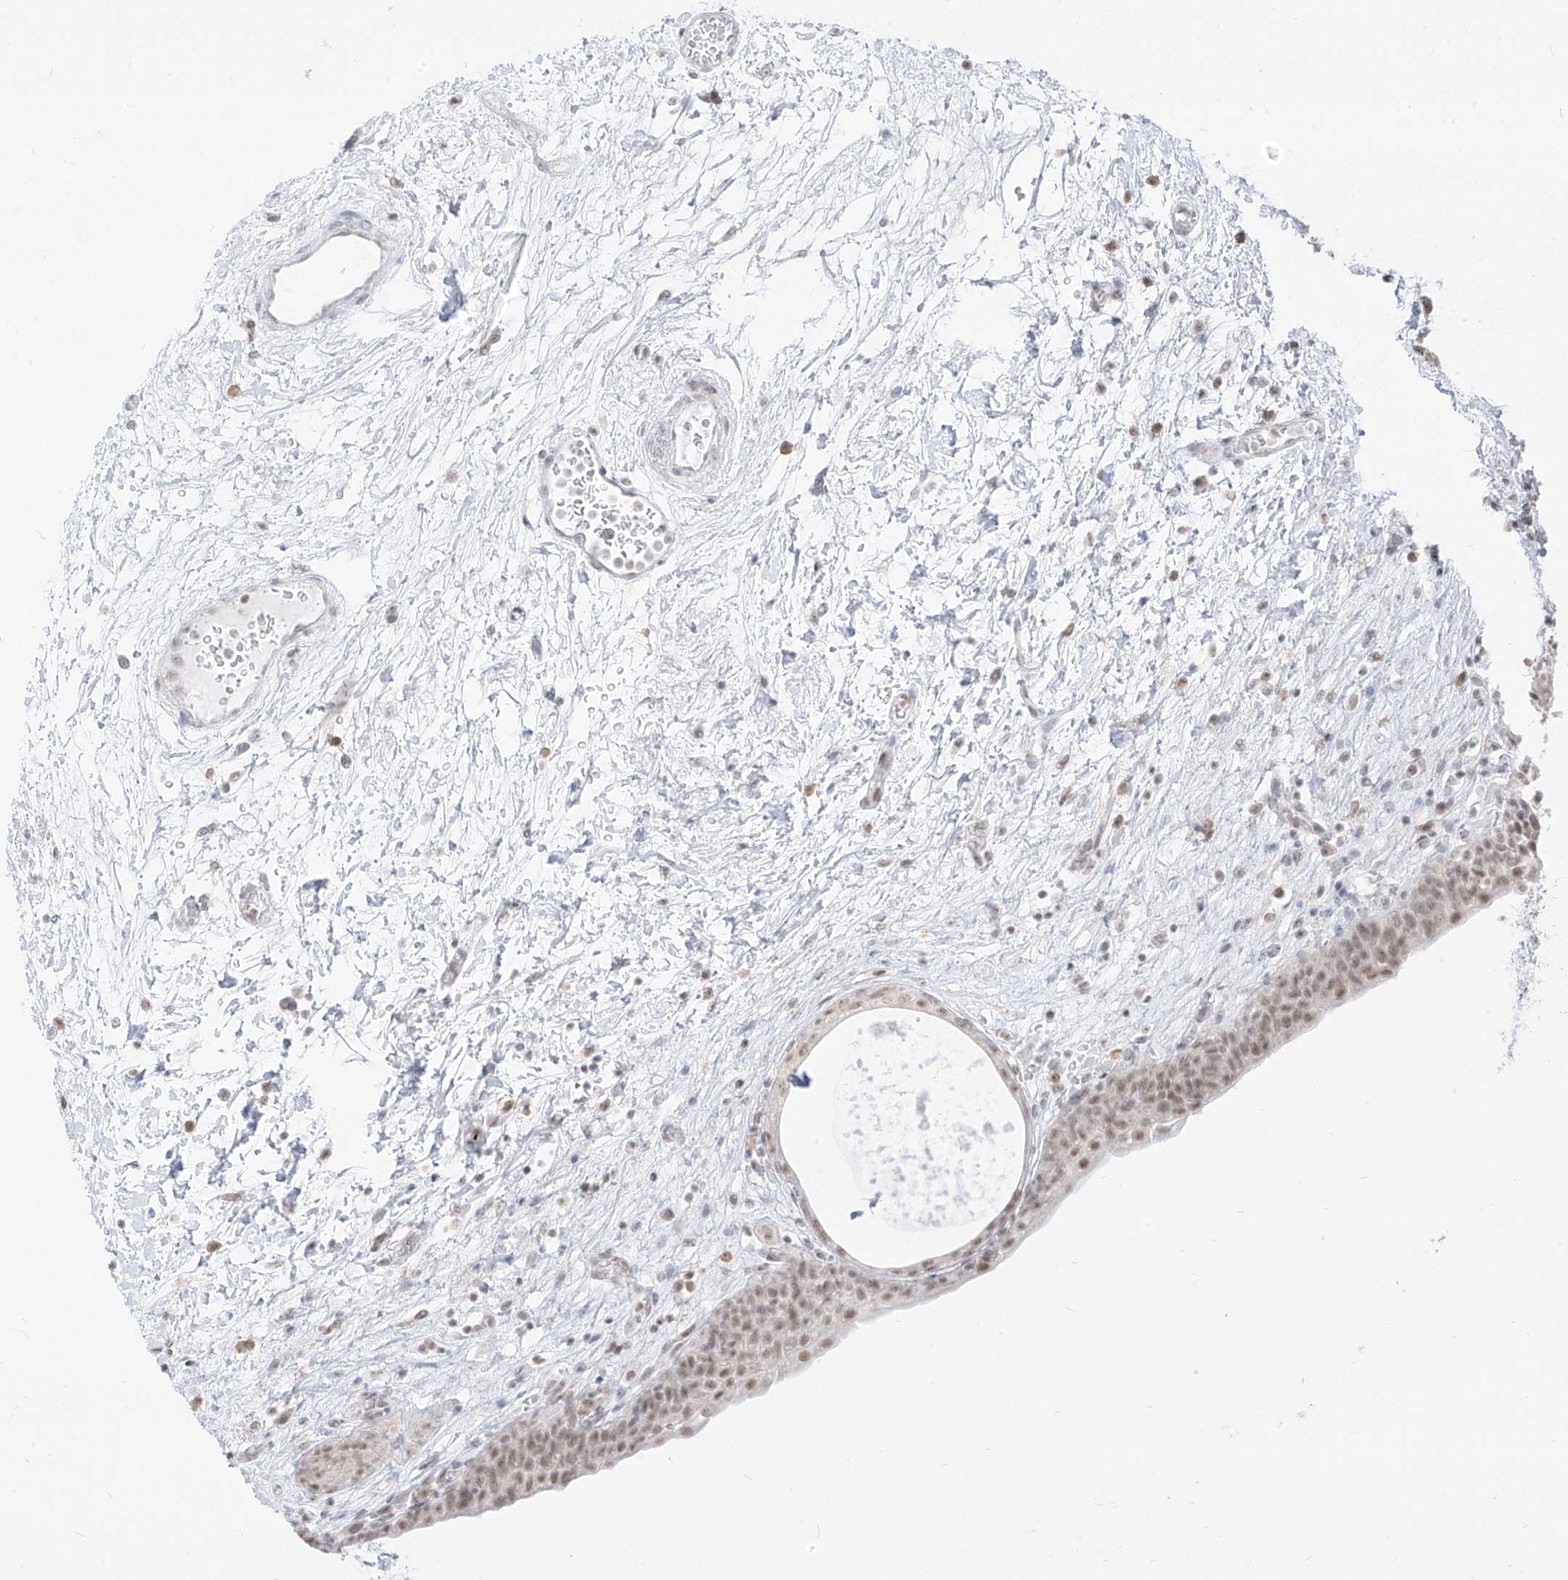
{"staining": {"intensity": "weak", "quantity": ">75%", "location": "nuclear"}, "tissue": "urinary bladder", "cell_type": "Urothelial cells", "image_type": "normal", "snomed": [{"axis": "morphology", "description": "Normal tissue, NOS"}, {"axis": "topography", "description": "Urinary bladder"}], "caption": "Unremarkable urinary bladder reveals weak nuclear expression in approximately >75% of urothelial cells, visualized by immunohistochemistry.", "gene": "SUPT5H", "patient": {"sex": "male", "age": 83}}